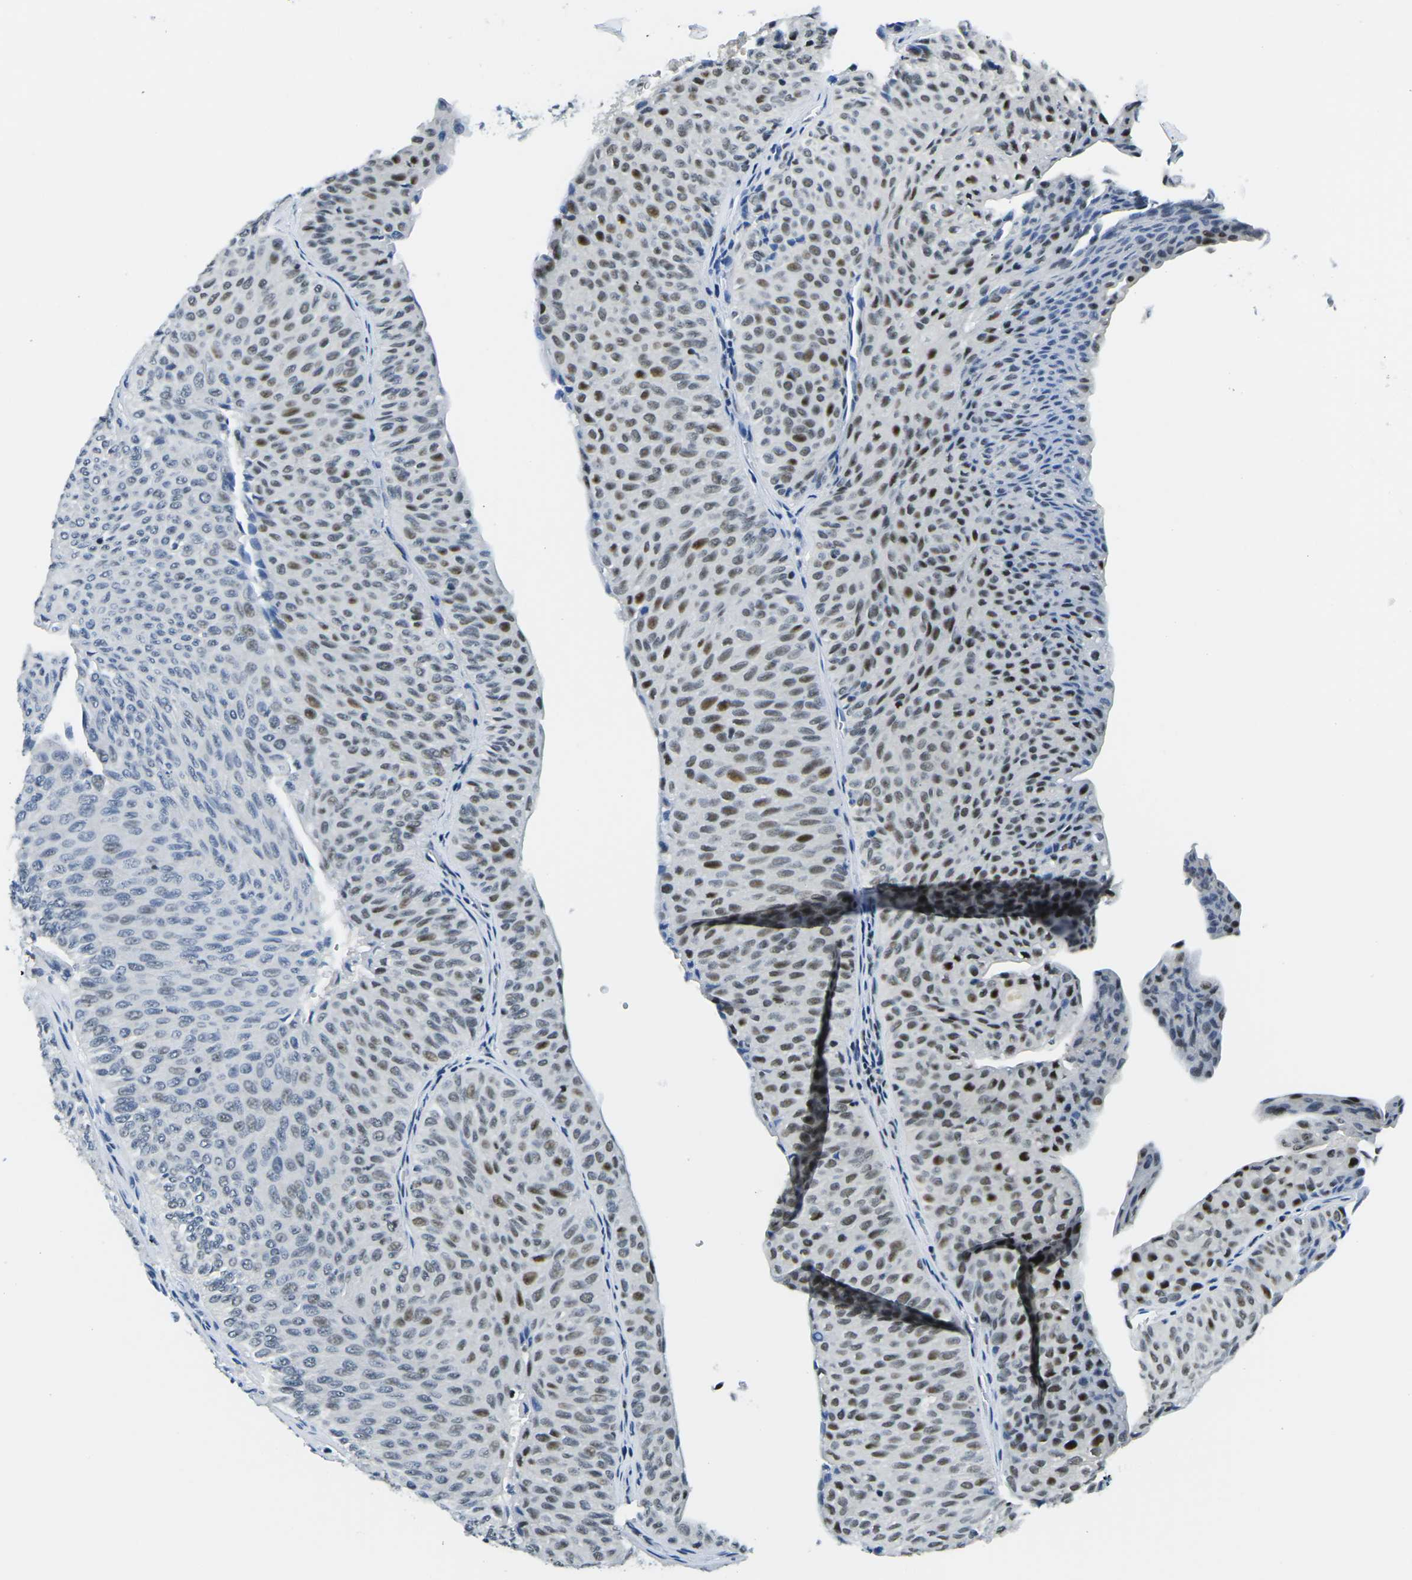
{"staining": {"intensity": "moderate", "quantity": "25%-75%", "location": "nuclear"}, "tissue": "urothelial cancer", "cell_type": "Tumor cells", "image_type": "cancer", "snomed": [{"axis": "morphology", "description": "Urothelial carcinoma, Low grade"}, {"axis": "topography", "description": "Urinary bladder"}], "caption": "Urothelial carcinoma (low-grade) stained for a protein (brown) demonstrates moderate nuclear positive expression in about 25%-75% of tumor cells.", "gene": "PRPF8", "patient": {"sex": "male", "age": 78}}